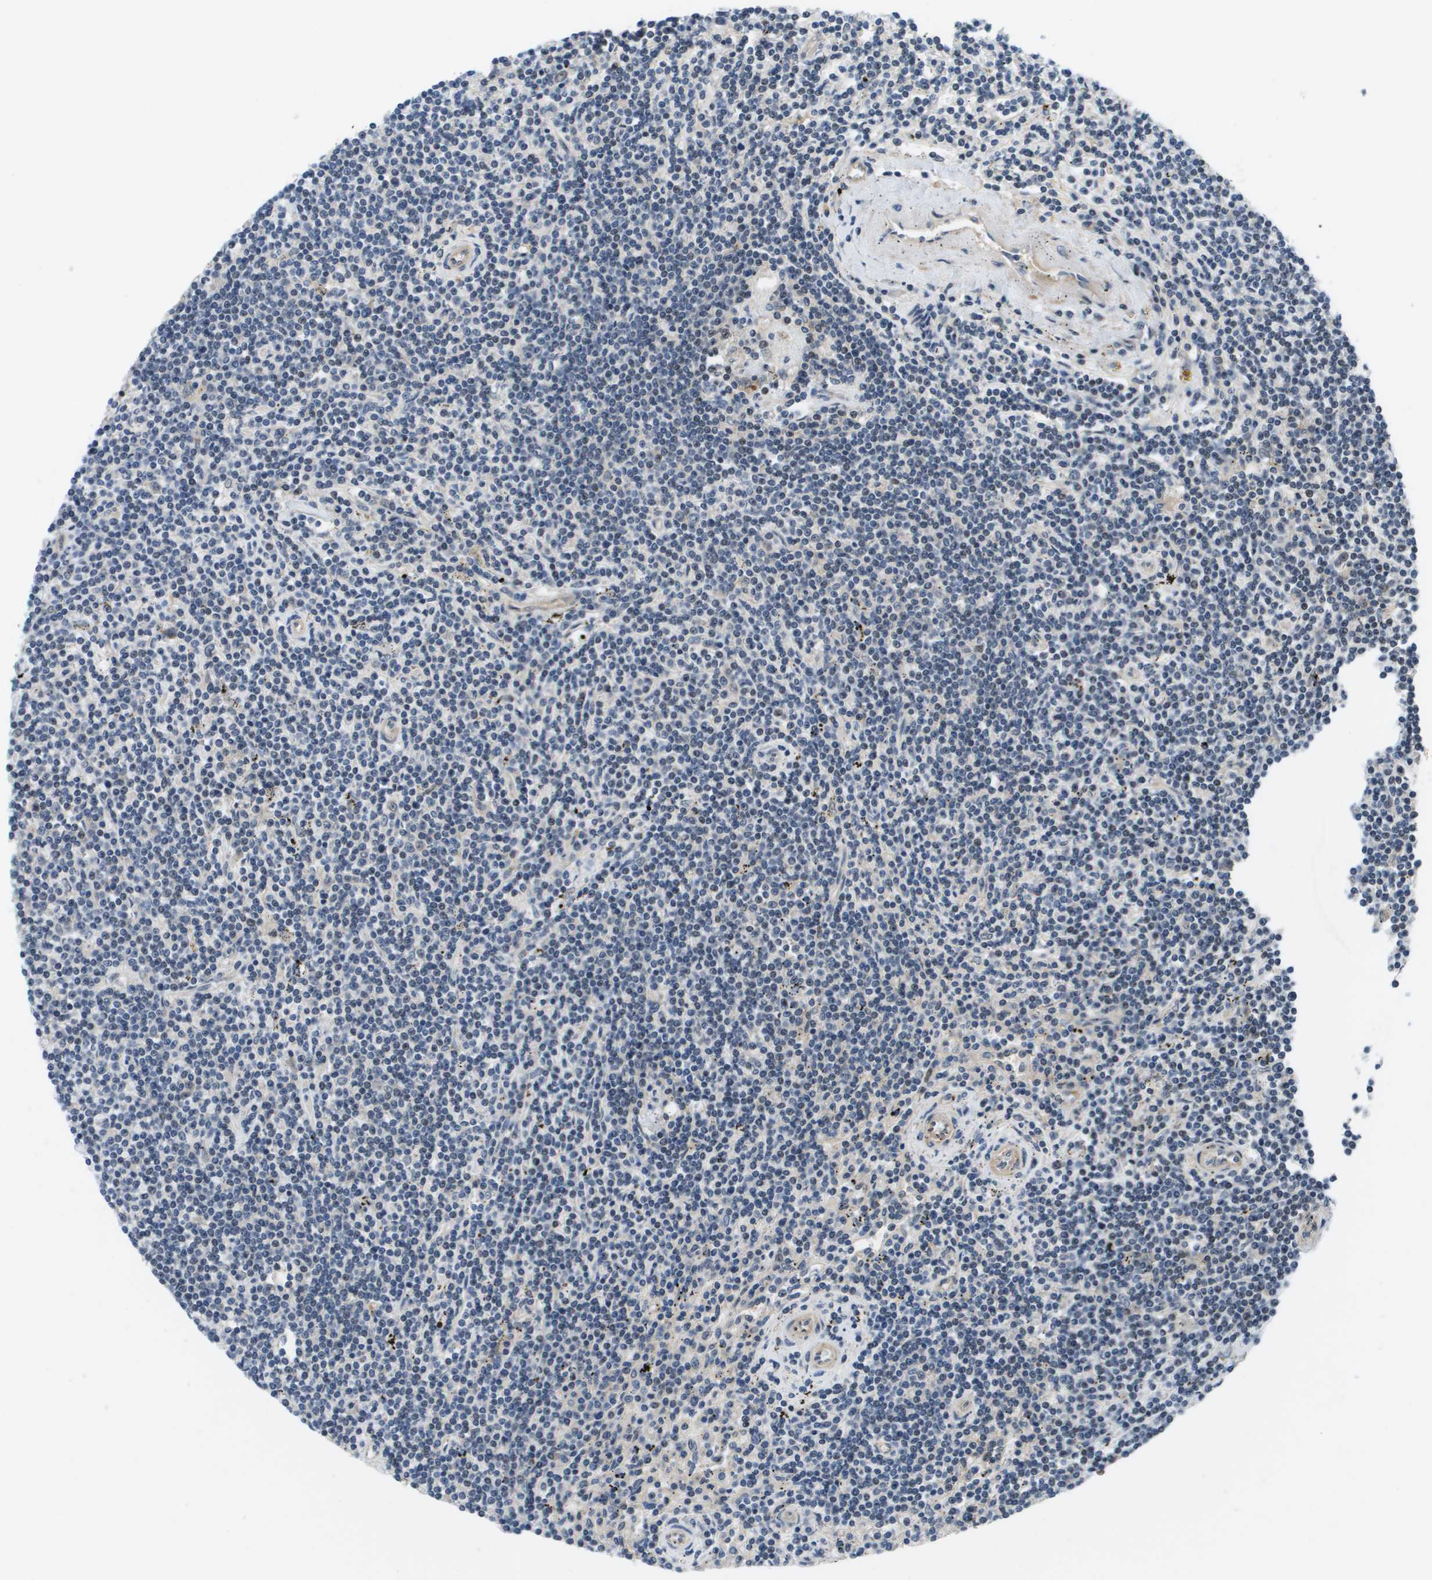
{"staining": {"intensity": "negative", "quantity": "none", "location": "none"}, "tissue": "lymphoma", "cell_type": "Tumor cells", "image_type": "cancer", "snomed": [{"axis": "morphology", "description": "Malignant lymphoma, non-Hodgkin's type, Low grade"}, {"axis": "topography", "description": "Spleen"}], "caption": "Immunohistochemical staining of lymphoma demonstrates no significant expression in tumor cells.", "gene": "ENPP5", "patient": {"sex": "male", "age": 76}}